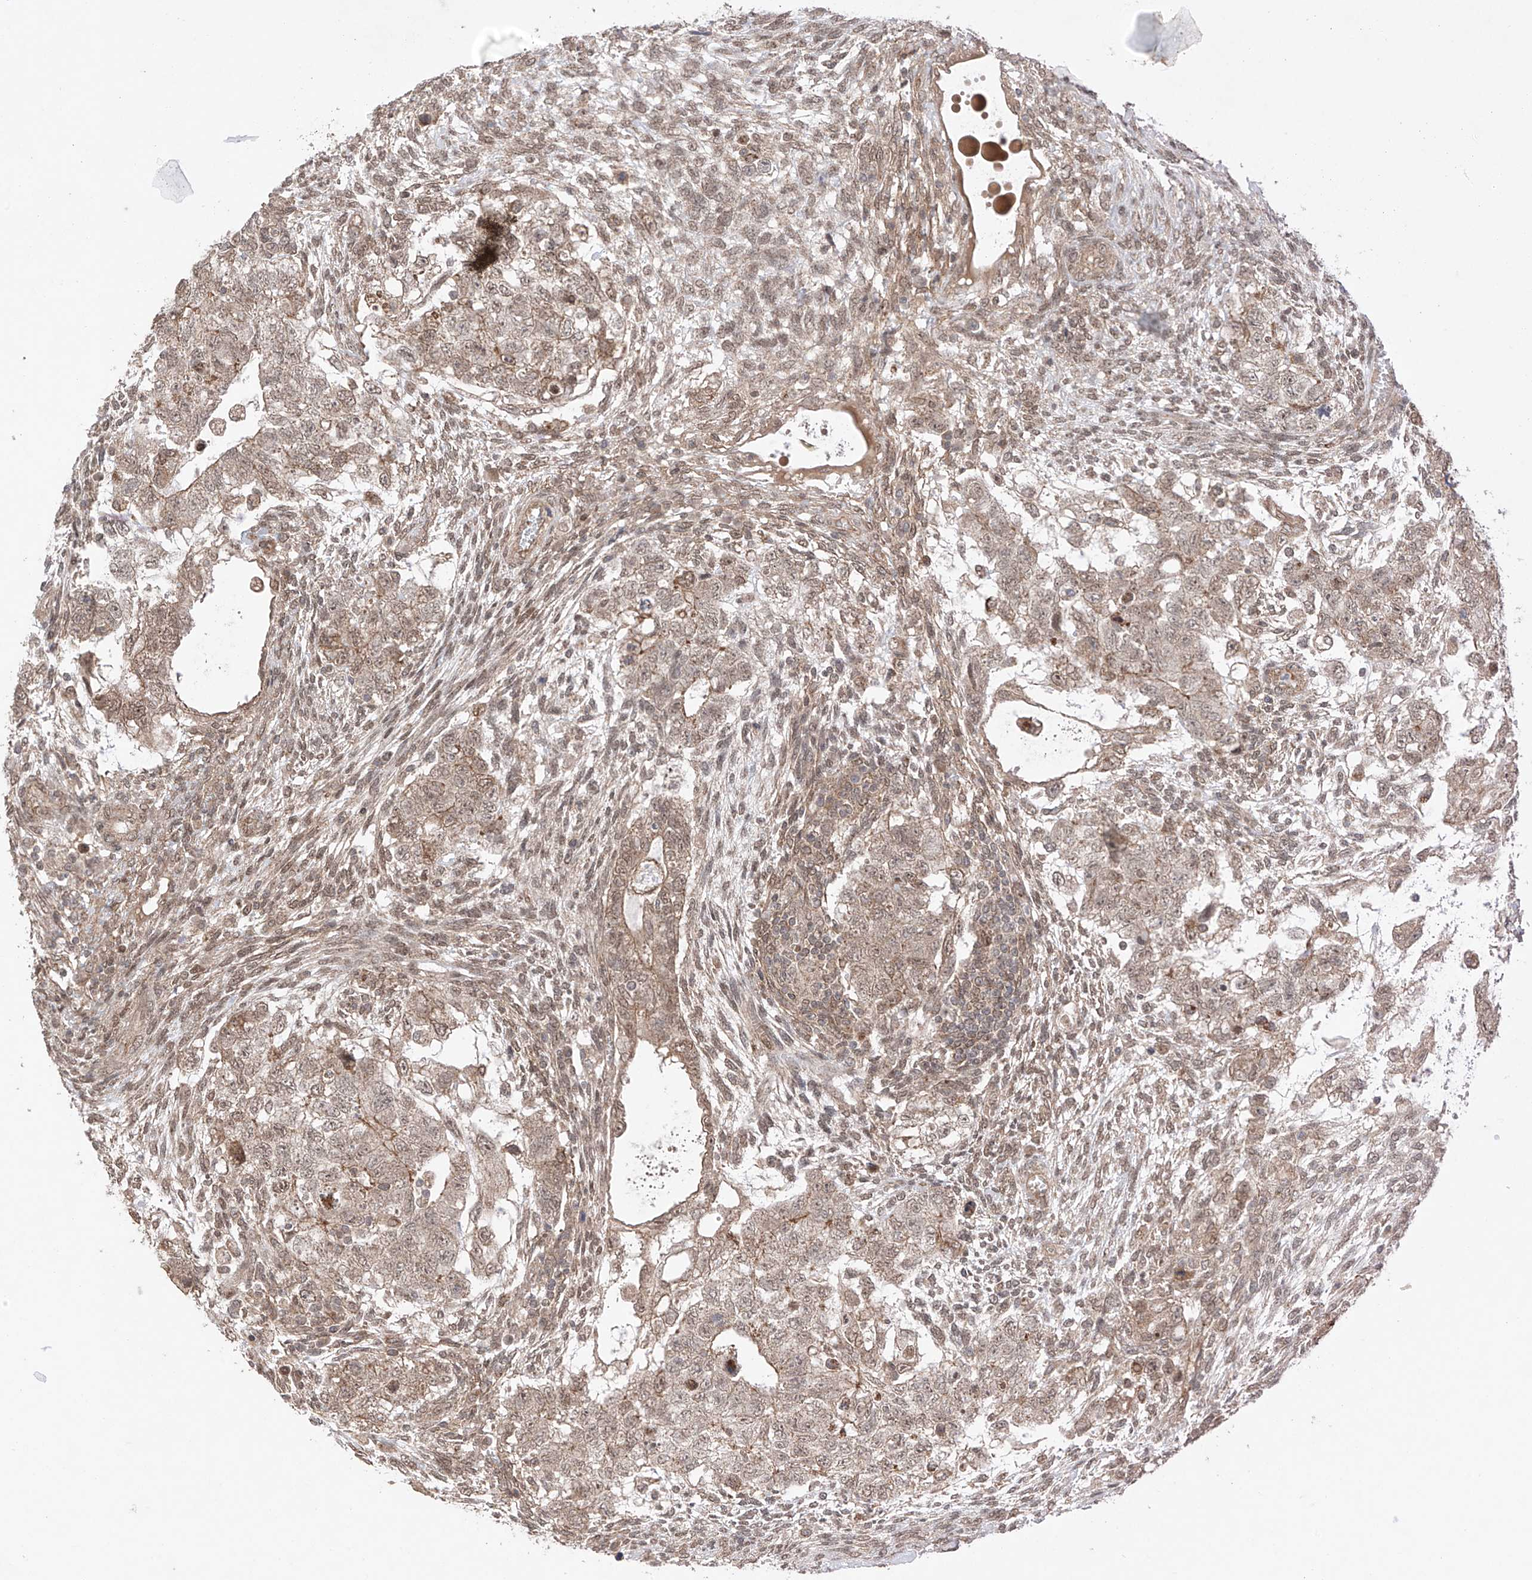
{"staining": {"intensity": "weak", "quantity": ">75%", "location": "cytoplasmic/membranous,nuclear"}, "tissue": "testis cancer", "cell_type": "Tumor cells", "image_type": "cancer", "snomed": [{"axis": "morphology", "description": "Carcinoma, Embryonal, NOS"}, {"axis": "topography", "description": "Testis"}], "caption": "Immunohistochemical staining of human embryonal carcinoma (testis) reveals low levels of weak cytoplasmic/membranous and nuclear protein expression in about >75% of tumor cells.", "gene": "ABCD1", "patient": {"sex": "male", "age": 37}}